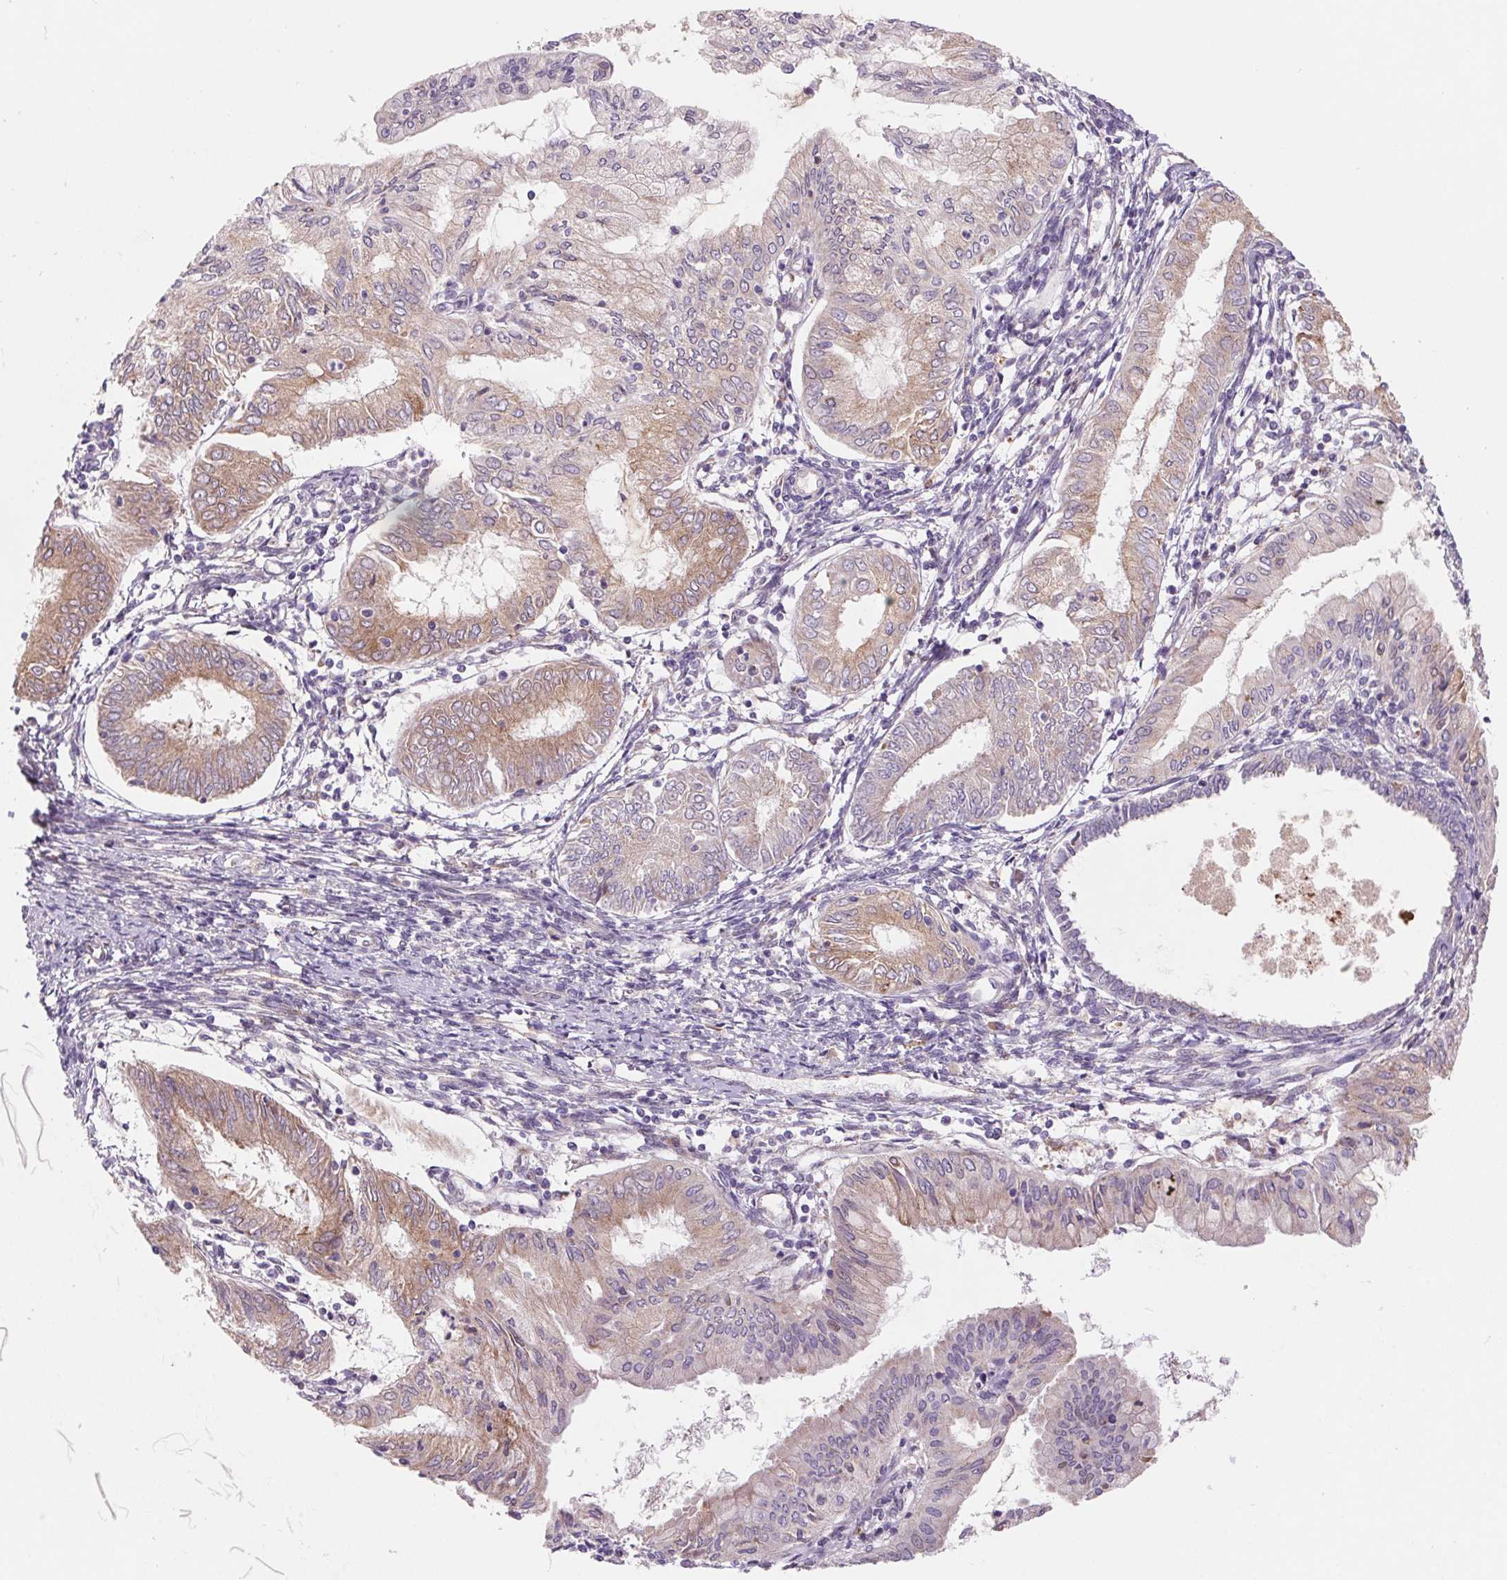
{"staining": {"intensity": "moderate", "quantity": "25%-75%", "location": "cytoplasmic/membranous"}, "tissue": "endometrial cancer", "cell_type": "Tumor cells", "image_type": "cancer", "snomed": [{"axis": "morphology", "description": "Adenocarcinoma, NOS"}, {"axis": "topography", "description": "Endometrium"}], "caption": "There is medium levels of moderate cytoplasmic/membranous positivity in tumor cells of endometrial cancer, as demonstrated by immunohistochemical staining (brown color).", "gene": "KLHL20", "patient": {"sex": "female", "age": 68}}